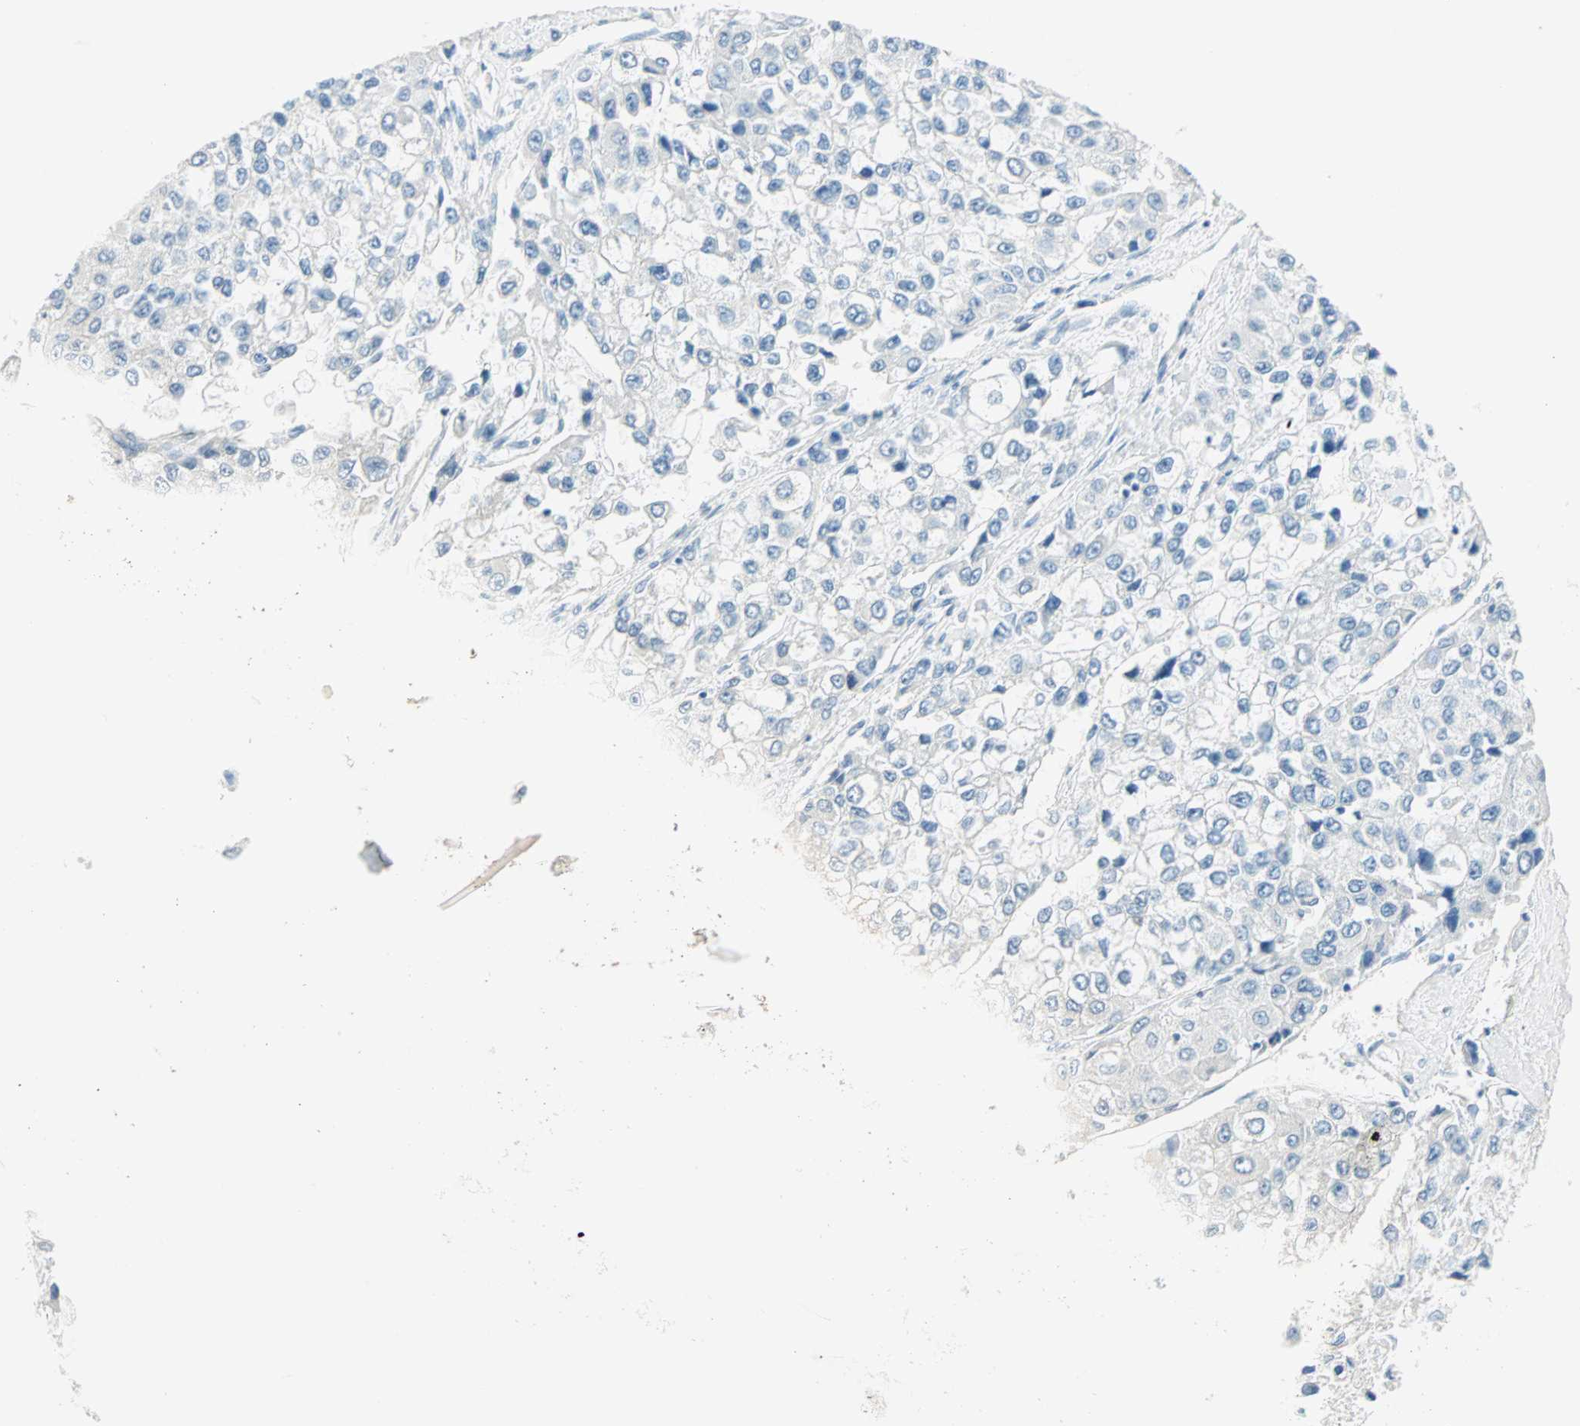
{"staining": {"intensity": "negative", "quantity": "none", "location": "none"}, "tissue": "liver cancer", "cell_type": "Tumor cells", "image_type": "cancer", "snomed": [{"axis": "morphology", "description": "Carcinoma, Hepatocellular, NOS"}, {"axis": "topography", "description": "Liver"}], "caption": "A high-resolution micrograph shows IHC staining of liver cancer, which exhibits no significant expression in tumor cells.", "gene": "SULT1C2", "patient": {"sex": "female", "age": 66}}